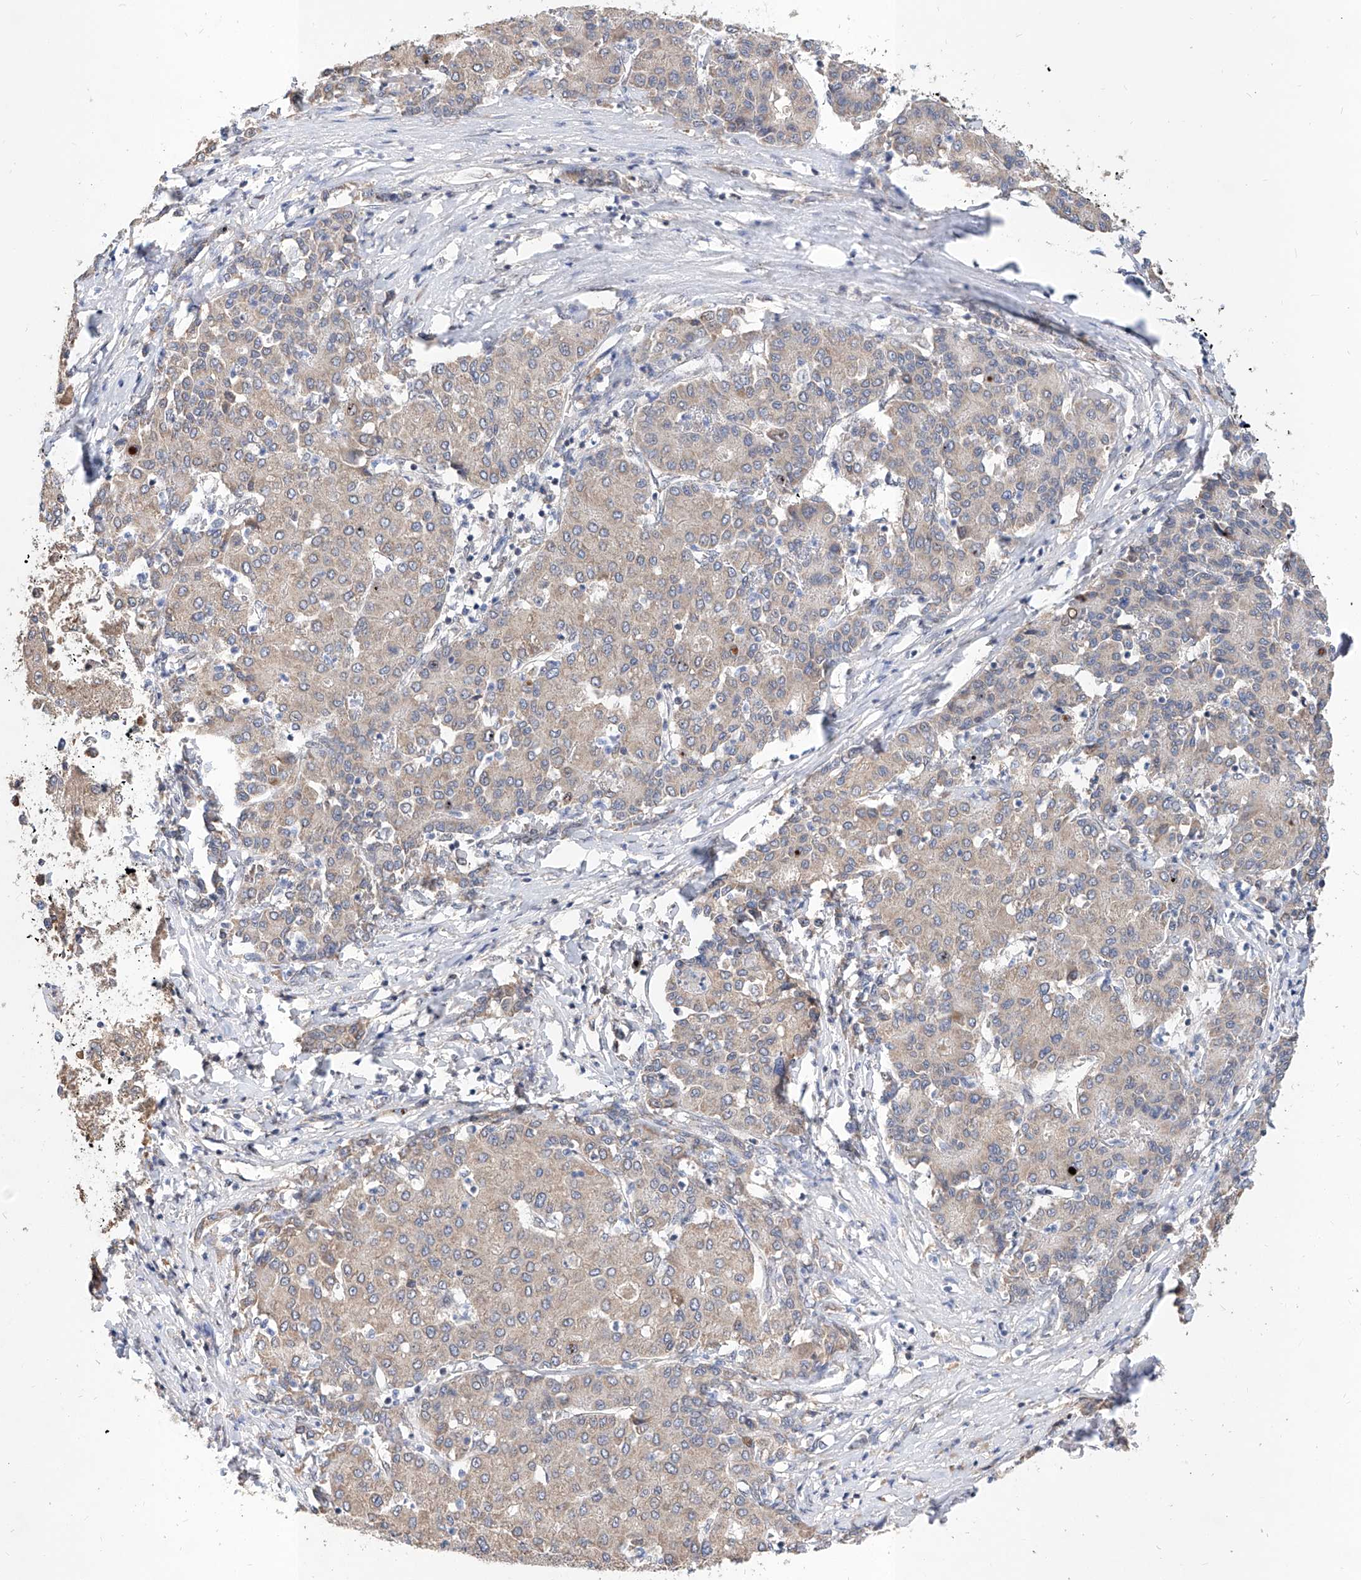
{"staining": {"intensity": "weak", "quantity": "<25%", "location": "cytoplasmic/membranous"}, "tissue": "liver cancer", "cell_type": "Tumor cells", "image_type": "cancer", "snomed": [{"axis": "morphology", "description": "Carcinoma, Hepatocellular, NOS"}, {"axis": "topography", "description": "Liver"}], "caption": "This is a photomicrograph of immunohistochemistry staining of hepatocellular carcinoma (liver), which shows no staining in tumor cells.", "gene": "CARMIL3", "patient": {"sex": "male", "age": 65}}